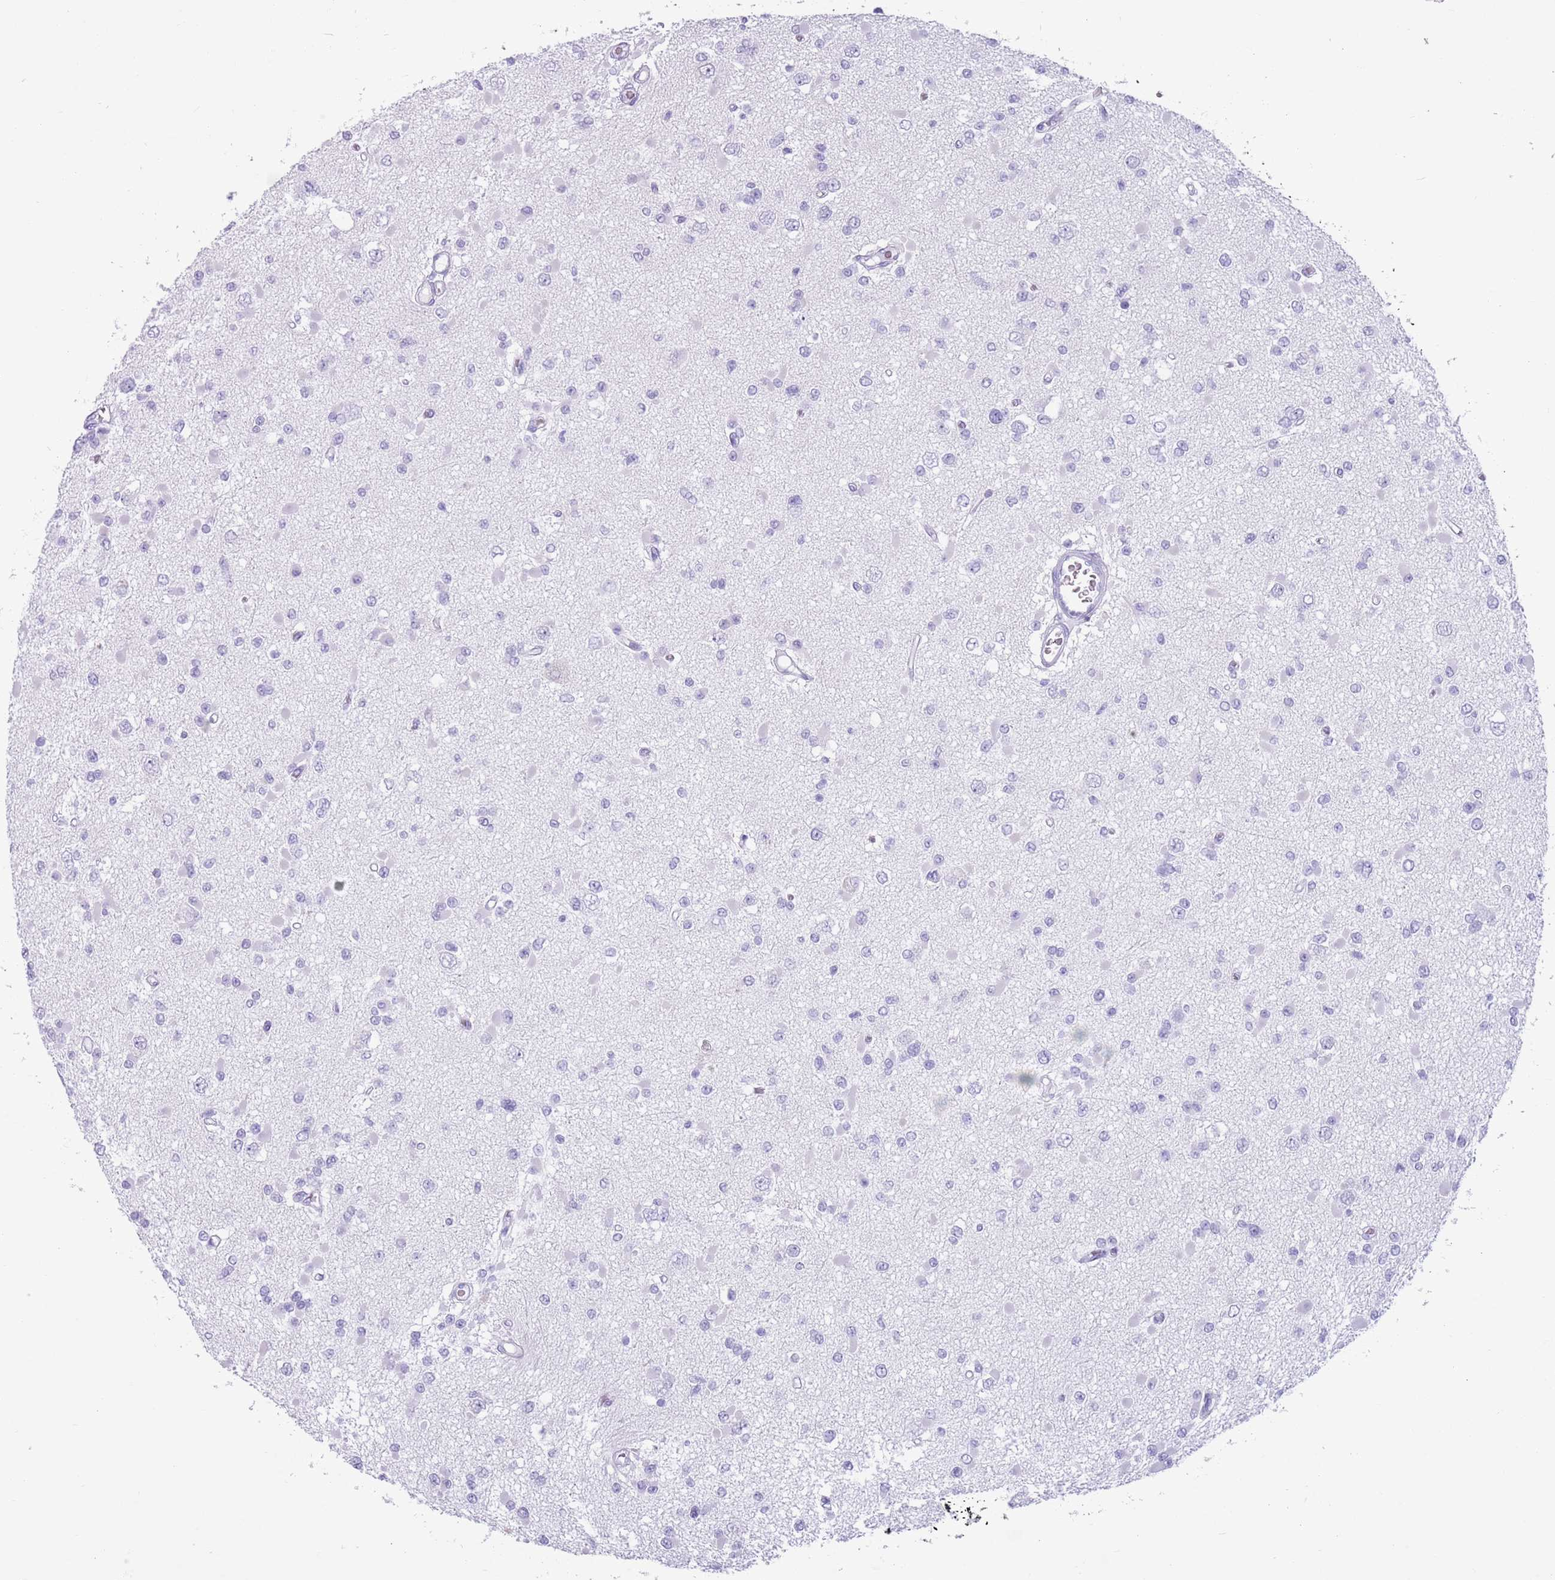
{"staining": {"intensity": "negative", "quantity": "none", "location": "none"}, "tissue": "glioma", "cell_type": "Tumor cells", "image_type": "cancer", "snomed": [{"axis": "morphology", "description": "Glioma, malignant, Low grade"}, {"axis": "topography", "description": "Brain"}], "caption": "Immunohistochemistry (IHC) micrograph of human glioma stained for a protein (brown), which exhibits no positivity in tumor cells. (DAB immunohistochemistry (IHC), high magnification).", "gene": "LY6G5B", "patient": {"sex": "female", "age": 22}}